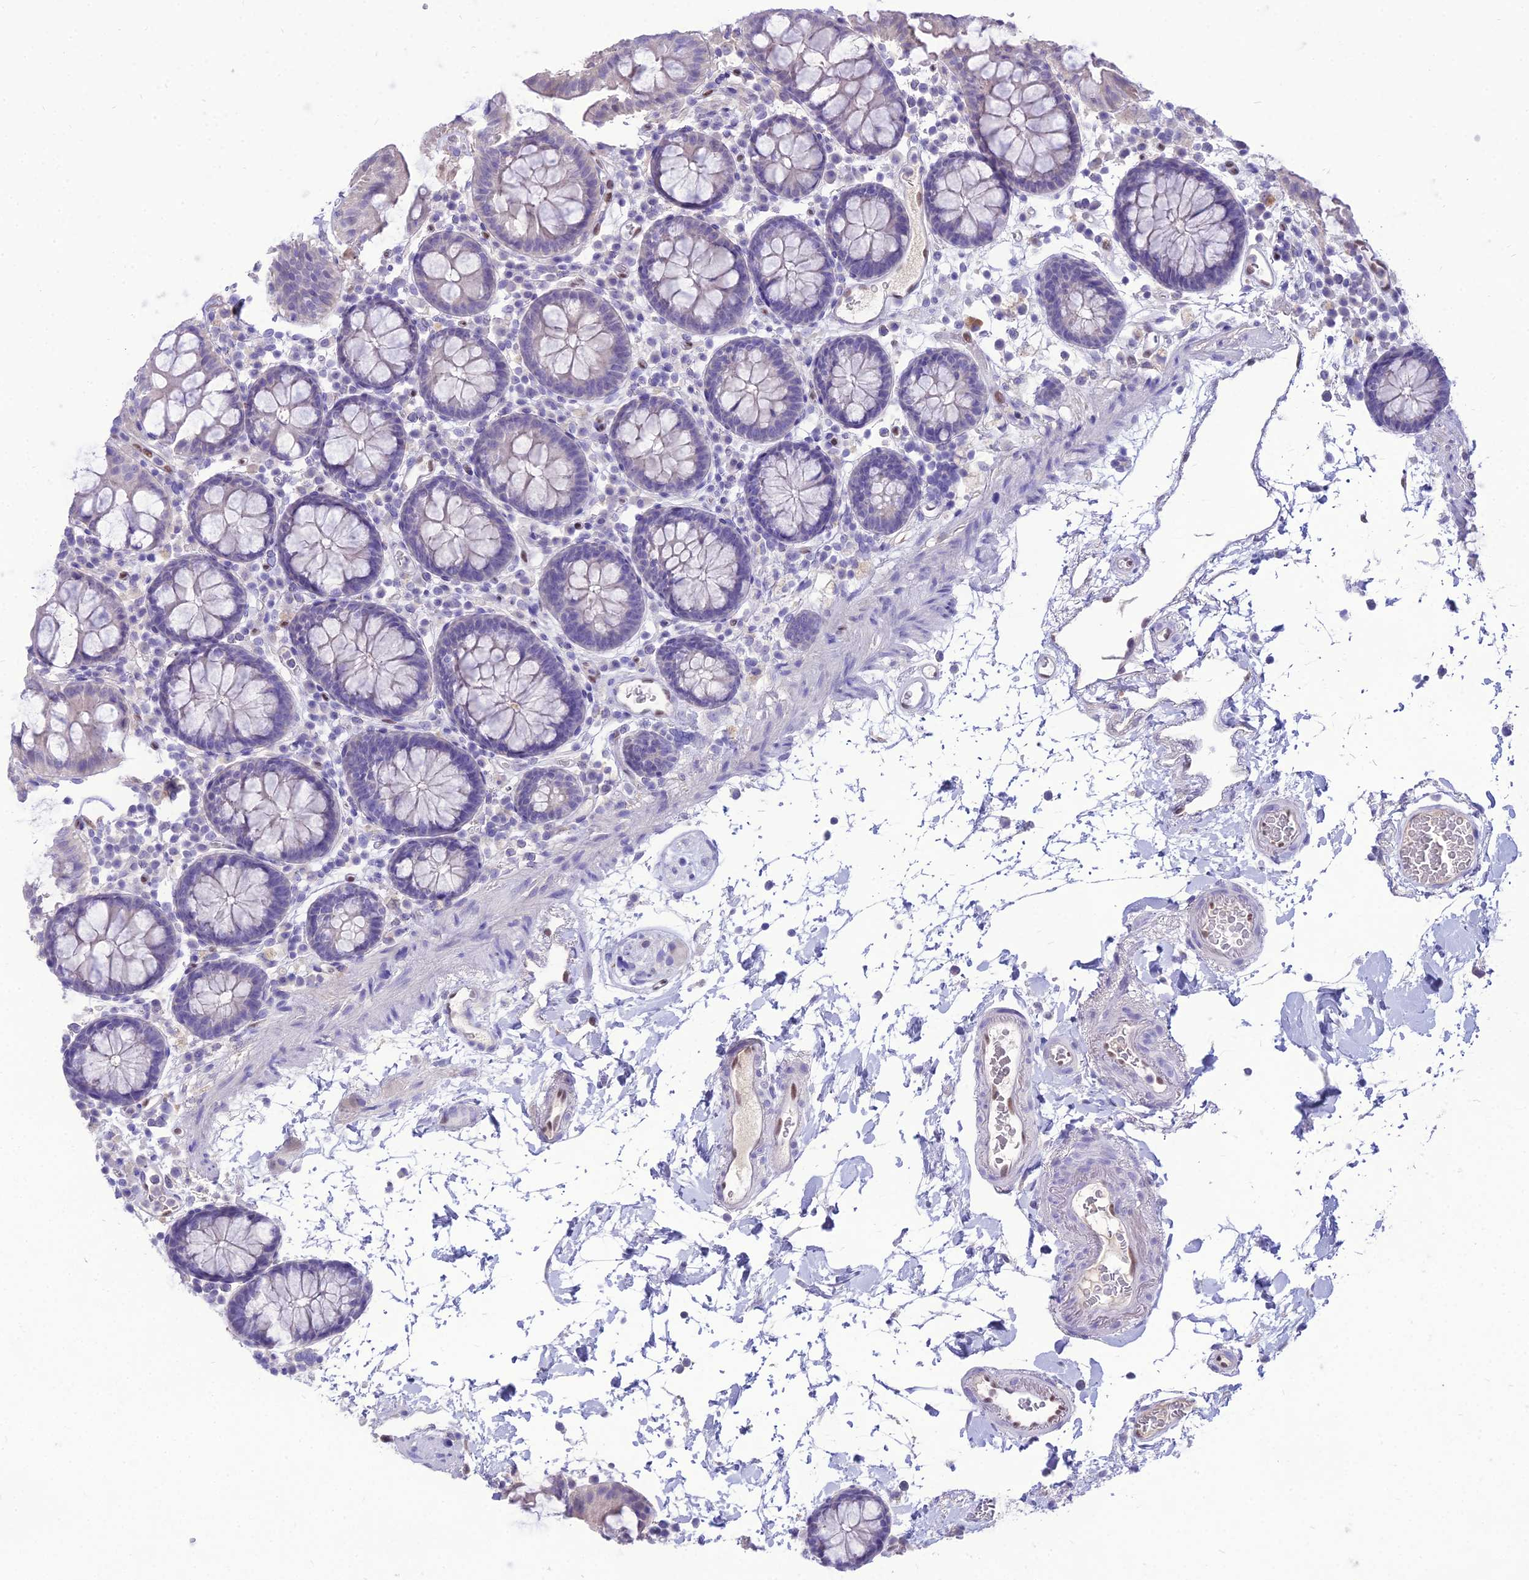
{"staining": {"intensity": "moderate", "quantity": ">75%", "location": "nuclear"}, "tissue": "colon", "cell_type": "Endothelial cells", "image_type": "normal", "snomed": [{"axis": "morphology", "description": "Normal tissue, NOS"}, {"axis": "topography", "description": "Colon"}], "caption": "Immunohistochemical staining of normal colon displays >75% levels of moderate nuclear protein positivity in approximately >75% of endothelial cells.", "gene": "NOVA2", "patient": {"sex": "male", "age": 75}}